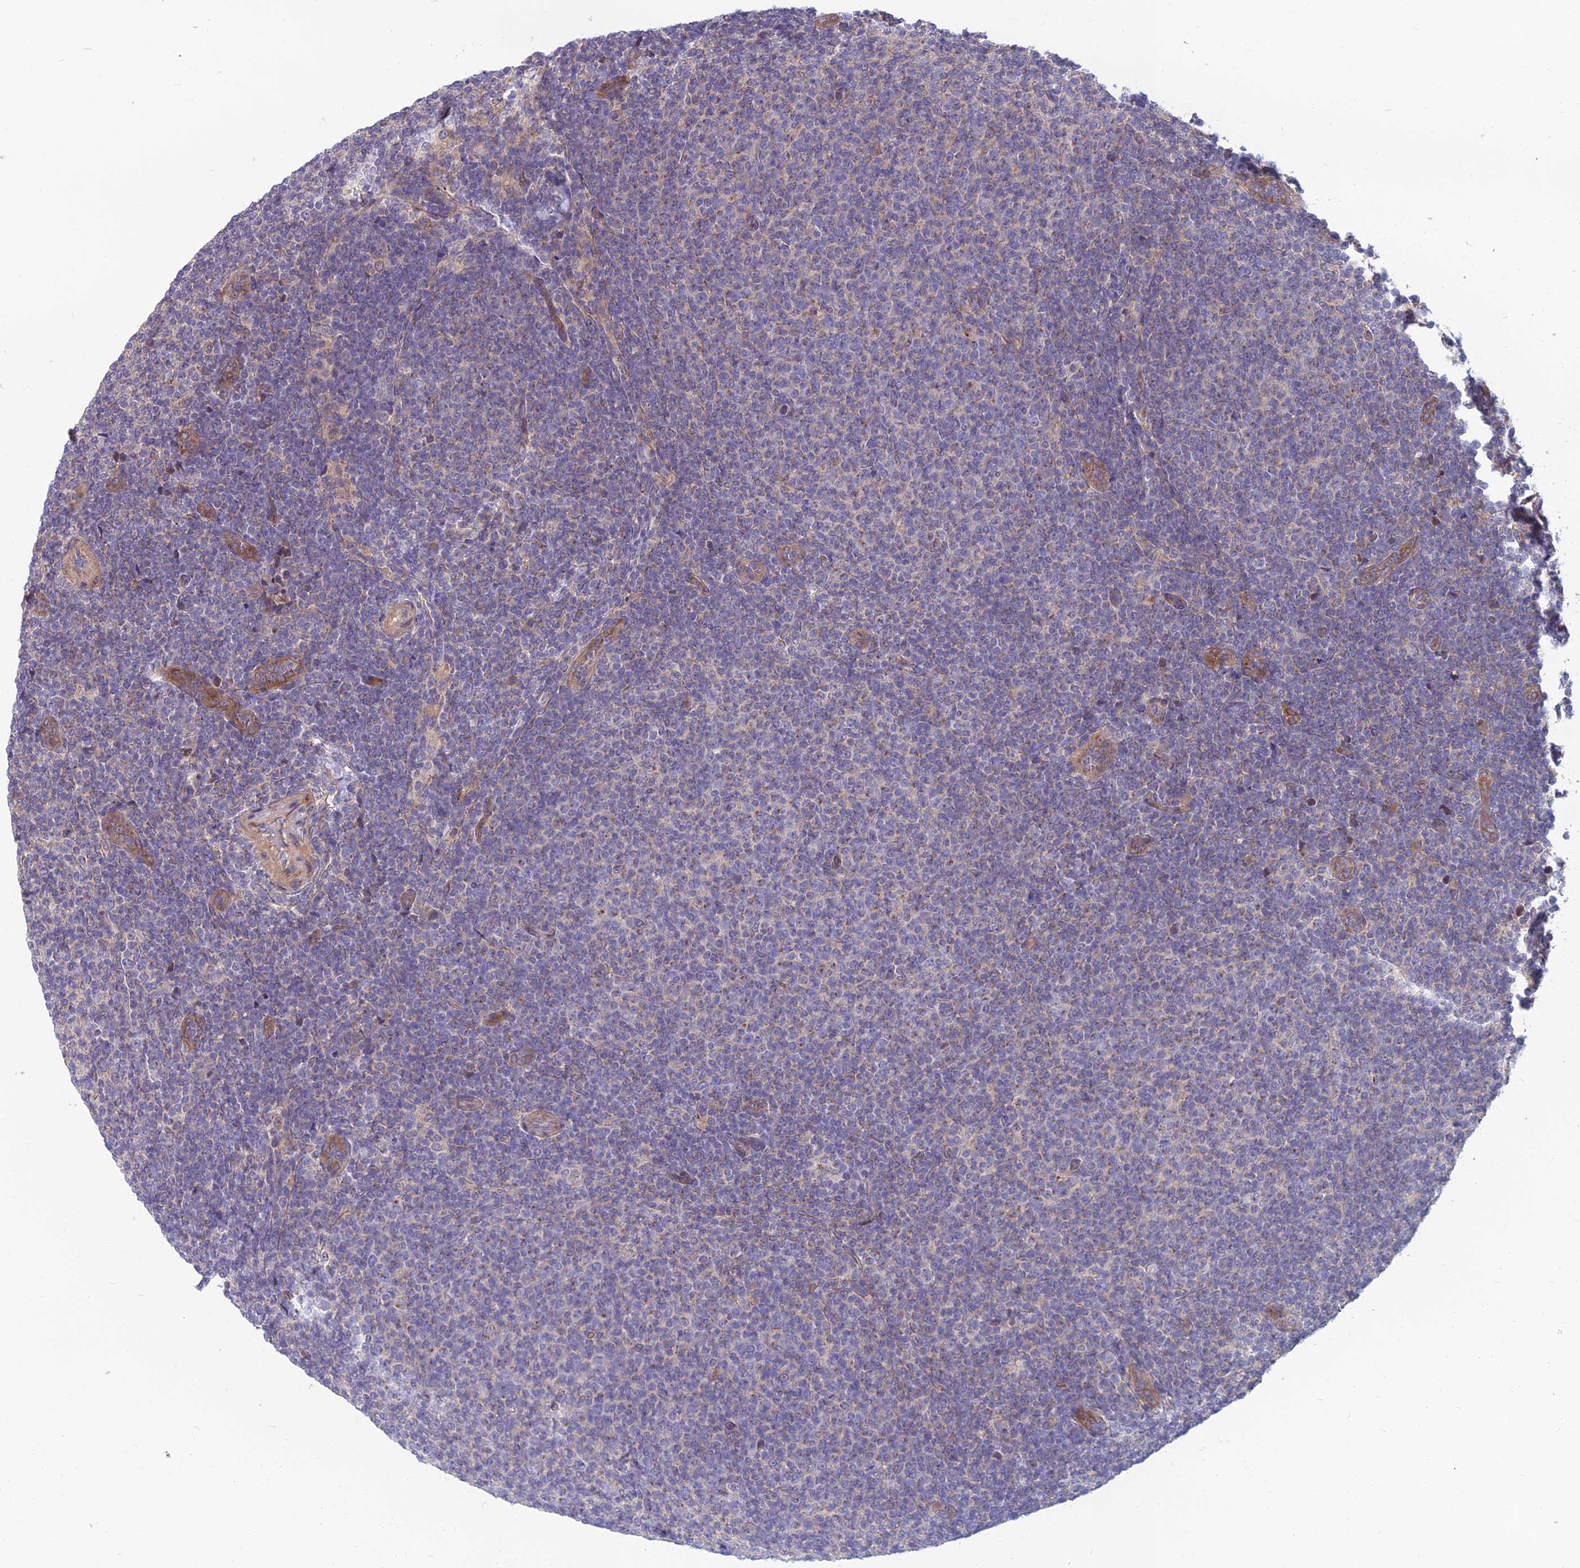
{"staining": {"intensity": "negative", "quantity": "none", "location": "none"}, "tissue": "lymphoma", "cell_type": "Tumor cells", "image_type": "cancer", "snomed": [{"axis": "morphology", "description": "Malignant lymphoma, non-Hodgkin's type, Low grade"}, {"axis": "topography", "description": "Lymph node"}], "caption": "DAB immunohistochemical staining of low-grade malignant lymphoma, non-Hodgkin's type demonstrates no significant expression in tumor cells. The staining was performed using DAB (3,3'-diaminobenzidine) to visualize the protein expression in brown, while the nuclei were stained in blue with hematoxylin (Magnification: 20x).", "gene": "WDR24", "patient": {"sex": "male", "age": 66}}